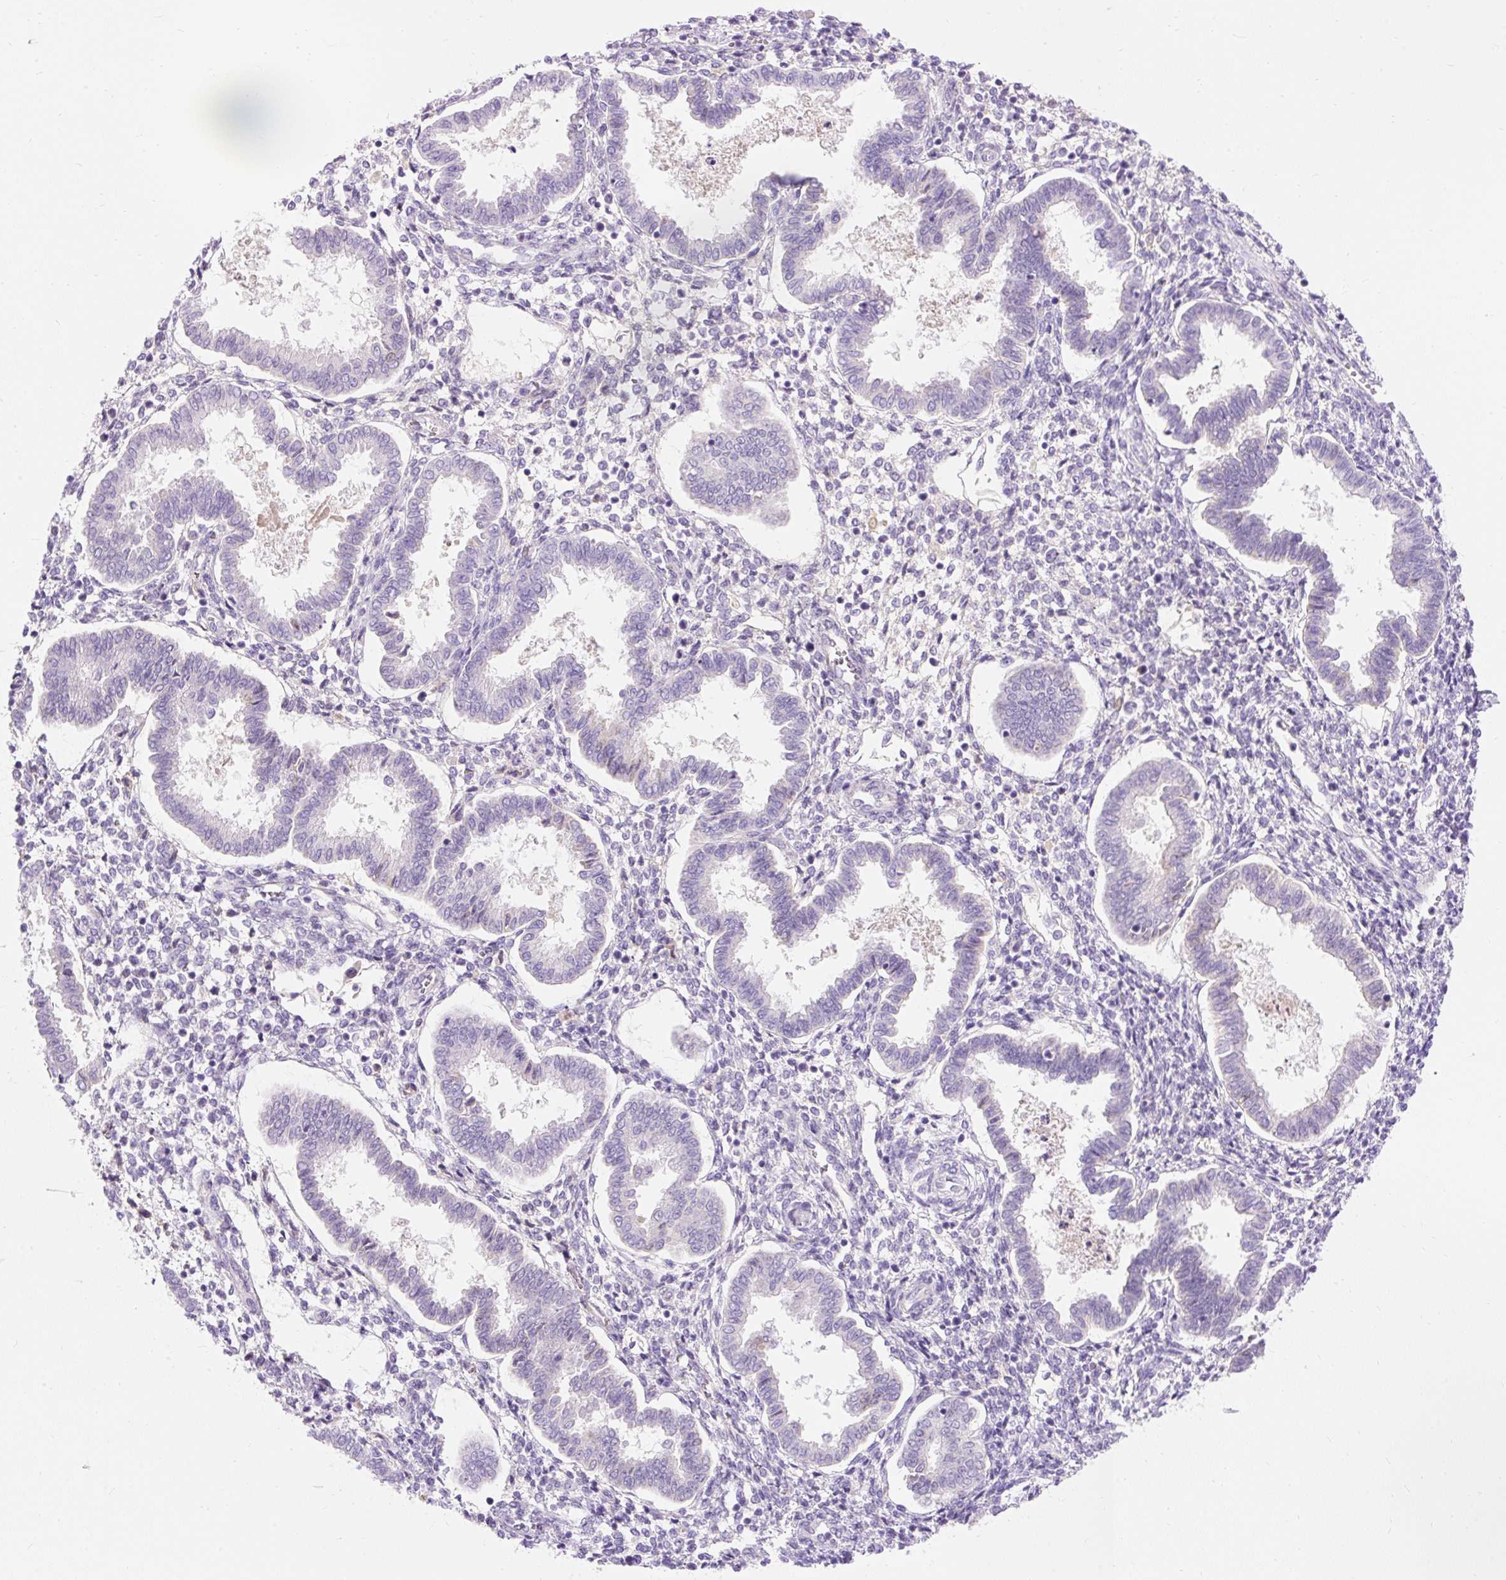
{"staining": {"intensity": "negative", "quantity": "none", "location": "none"}, "tissue": "endometrium", "cell_type": "Cells in endometrial stroma", "image_type": "normal", "snomed": [{"axis": "morphology", "description": "Normal tissue, NOS"}, {"axis": "topography", "description": "Endometrium"}], "caption": "DAB (3,3'-diaminobenzidine) immunohistochemical staining of benign endometrium exhibits no significant expression in cells in endometrial stroma.", "gene": "TMEM150C", "patient": {"sex": "female", "age": 24}}